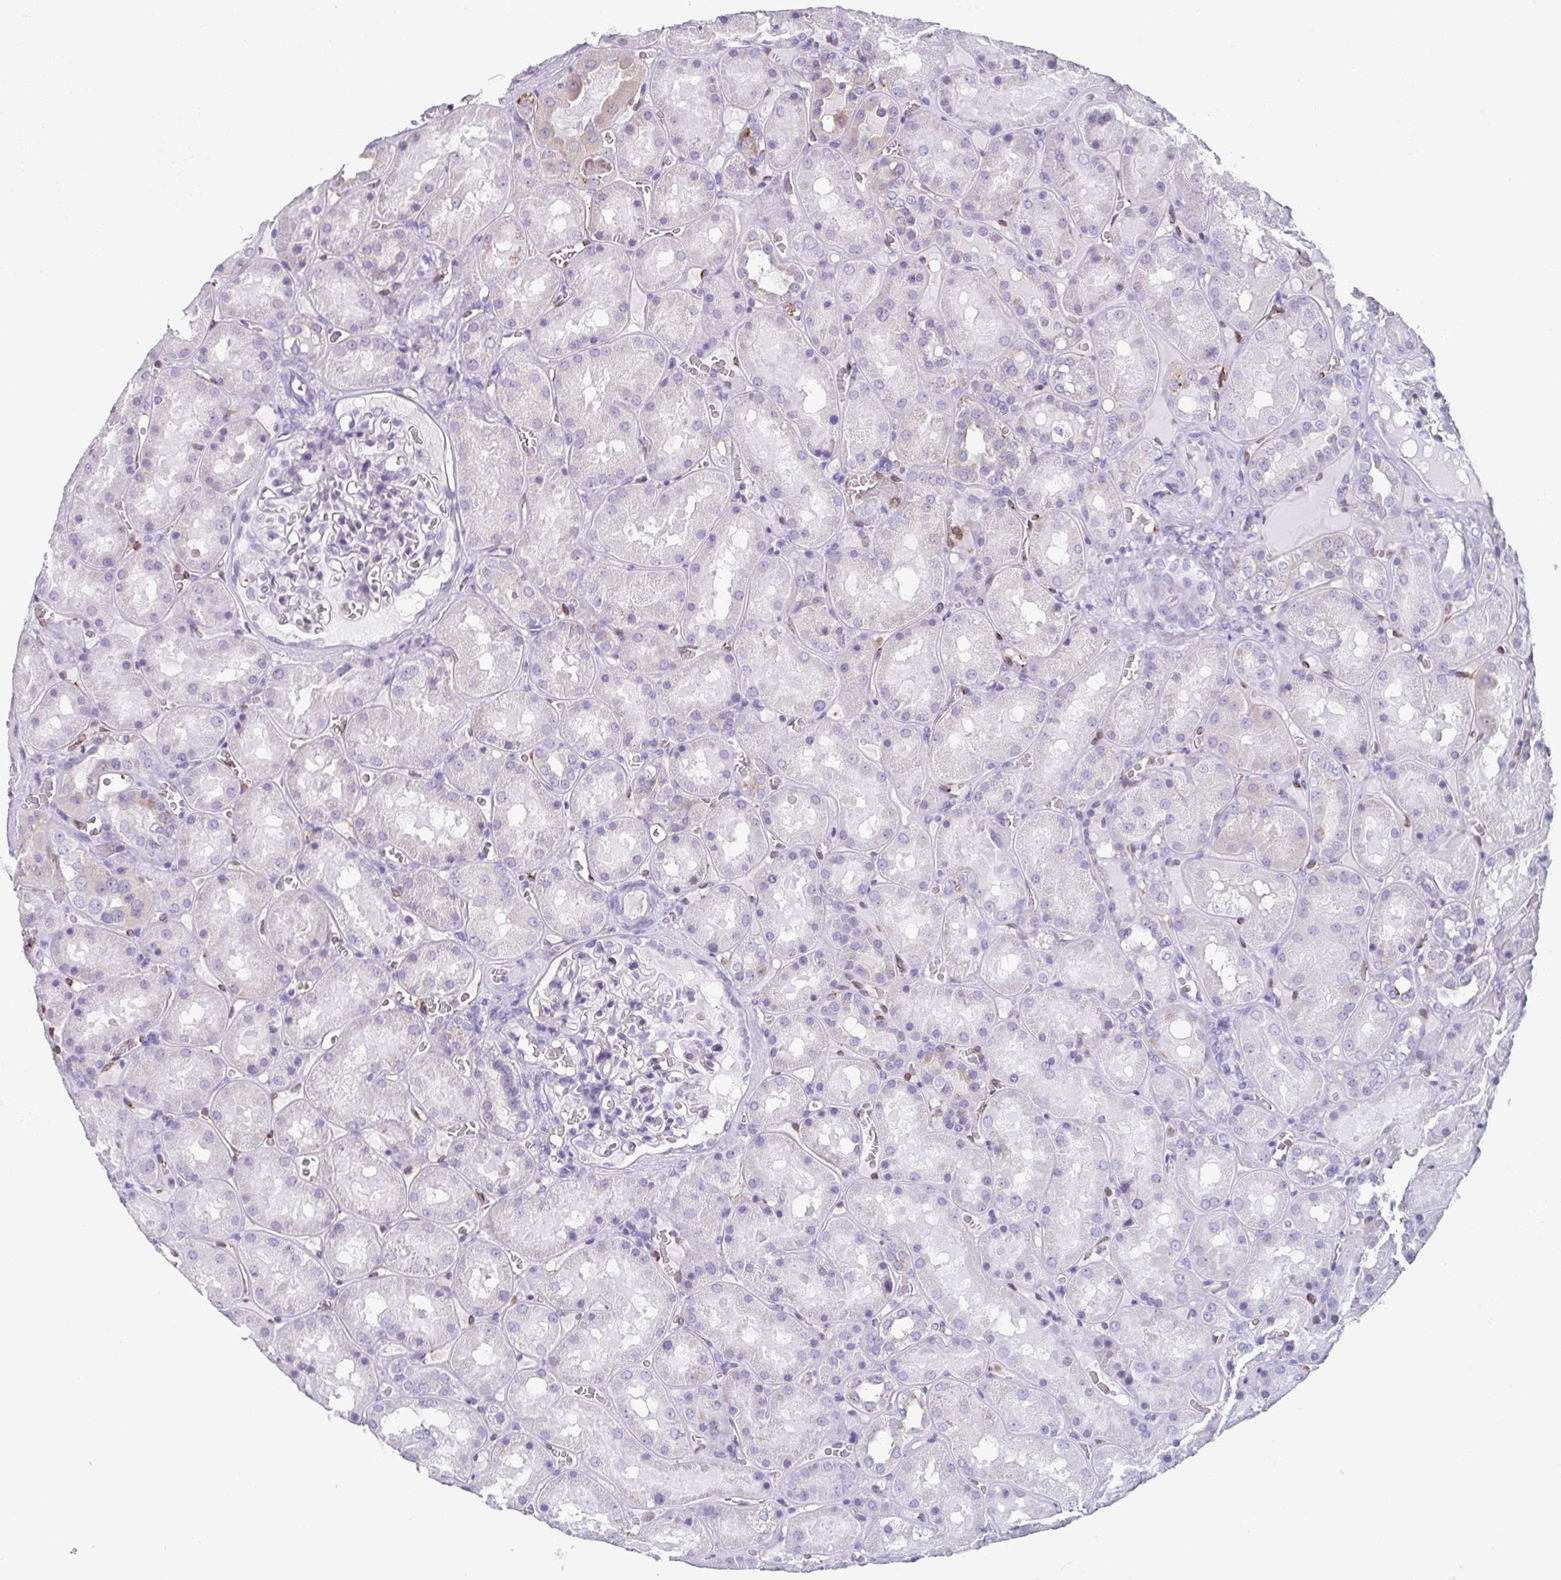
{"staining": {"intensity": "negative", "quantity": "none", "location": "none"}, "tissue": "kidney", "cell_type": "Cells in glomeruli", "image_type": "normal", "snomed": [{"axis": "morphology", "description": "Normal tissue, NOS"}, {"axis": "topography", "description": "Kidney"}], "caption": "Benign kidney was stained to show a protein in brown. There is no significant staining in cells in glomeruli. (DAB (3,3'-diaminobenzidine) IHC with hematoxylin counter stain).", "gene": "LYRM2", "patient": {"sex": "male", "age": 73}}